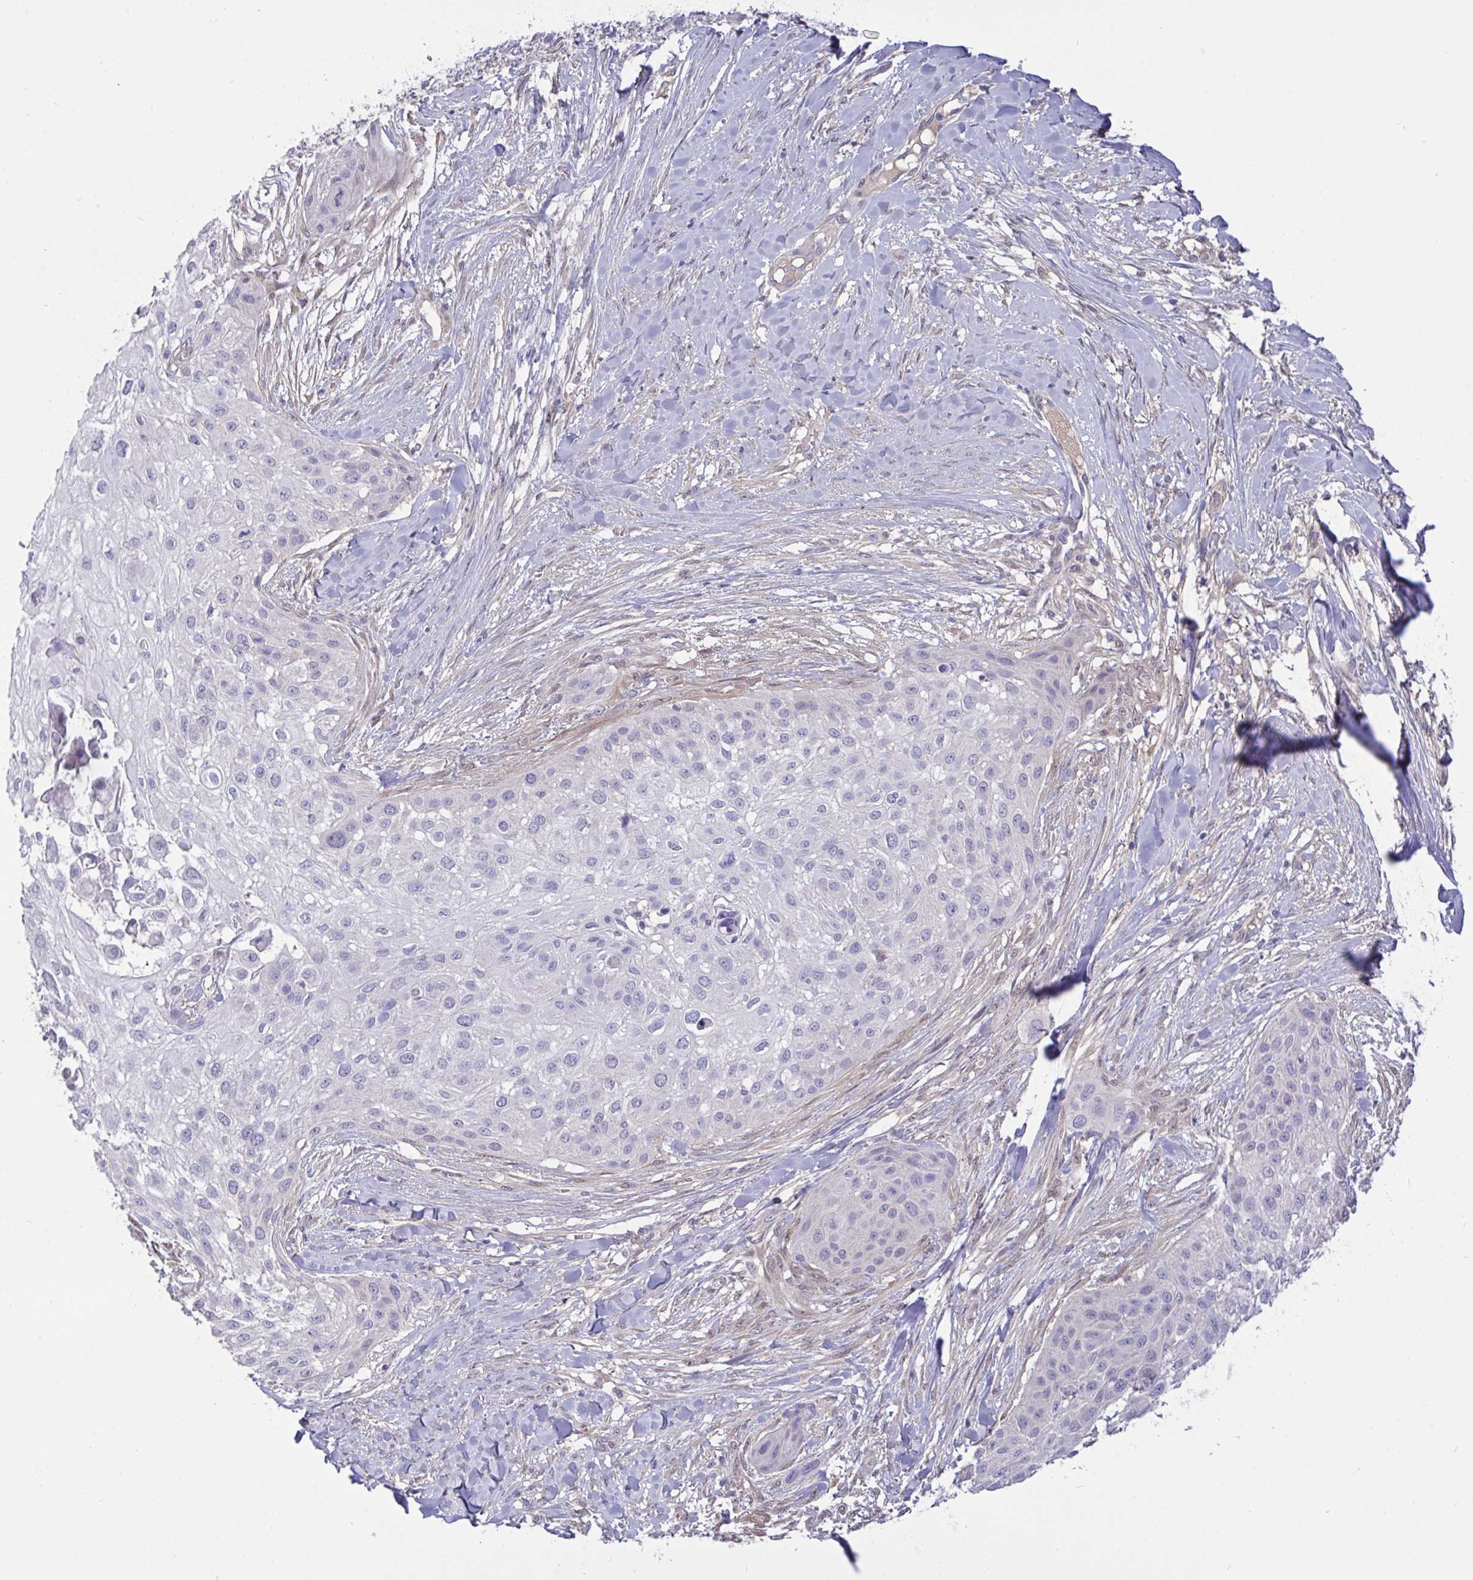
{"staining": {"intensity": "negative", "quantity": "none", "location": "none"}, "tissue": "skin cancer", "cell_type": "Tumor cells", "image_type": "cancer", "snomed": [{"axis": "morphology", "description": "Squamous cell carcinoma, NOS"}, {"axis": "topography", "description": "Skin"}], "caption": "Immunohistochemistry (IHC) image of human skin cancer stained for a protein (brown), which reveals no staining in tumor cells. (Brightfield microscopy of DAB (3,3'-diaminobenzidine) IHC at high magnification).", "gene": "L3HYPDH", "patient": {"sex": "female", "age": 87}}